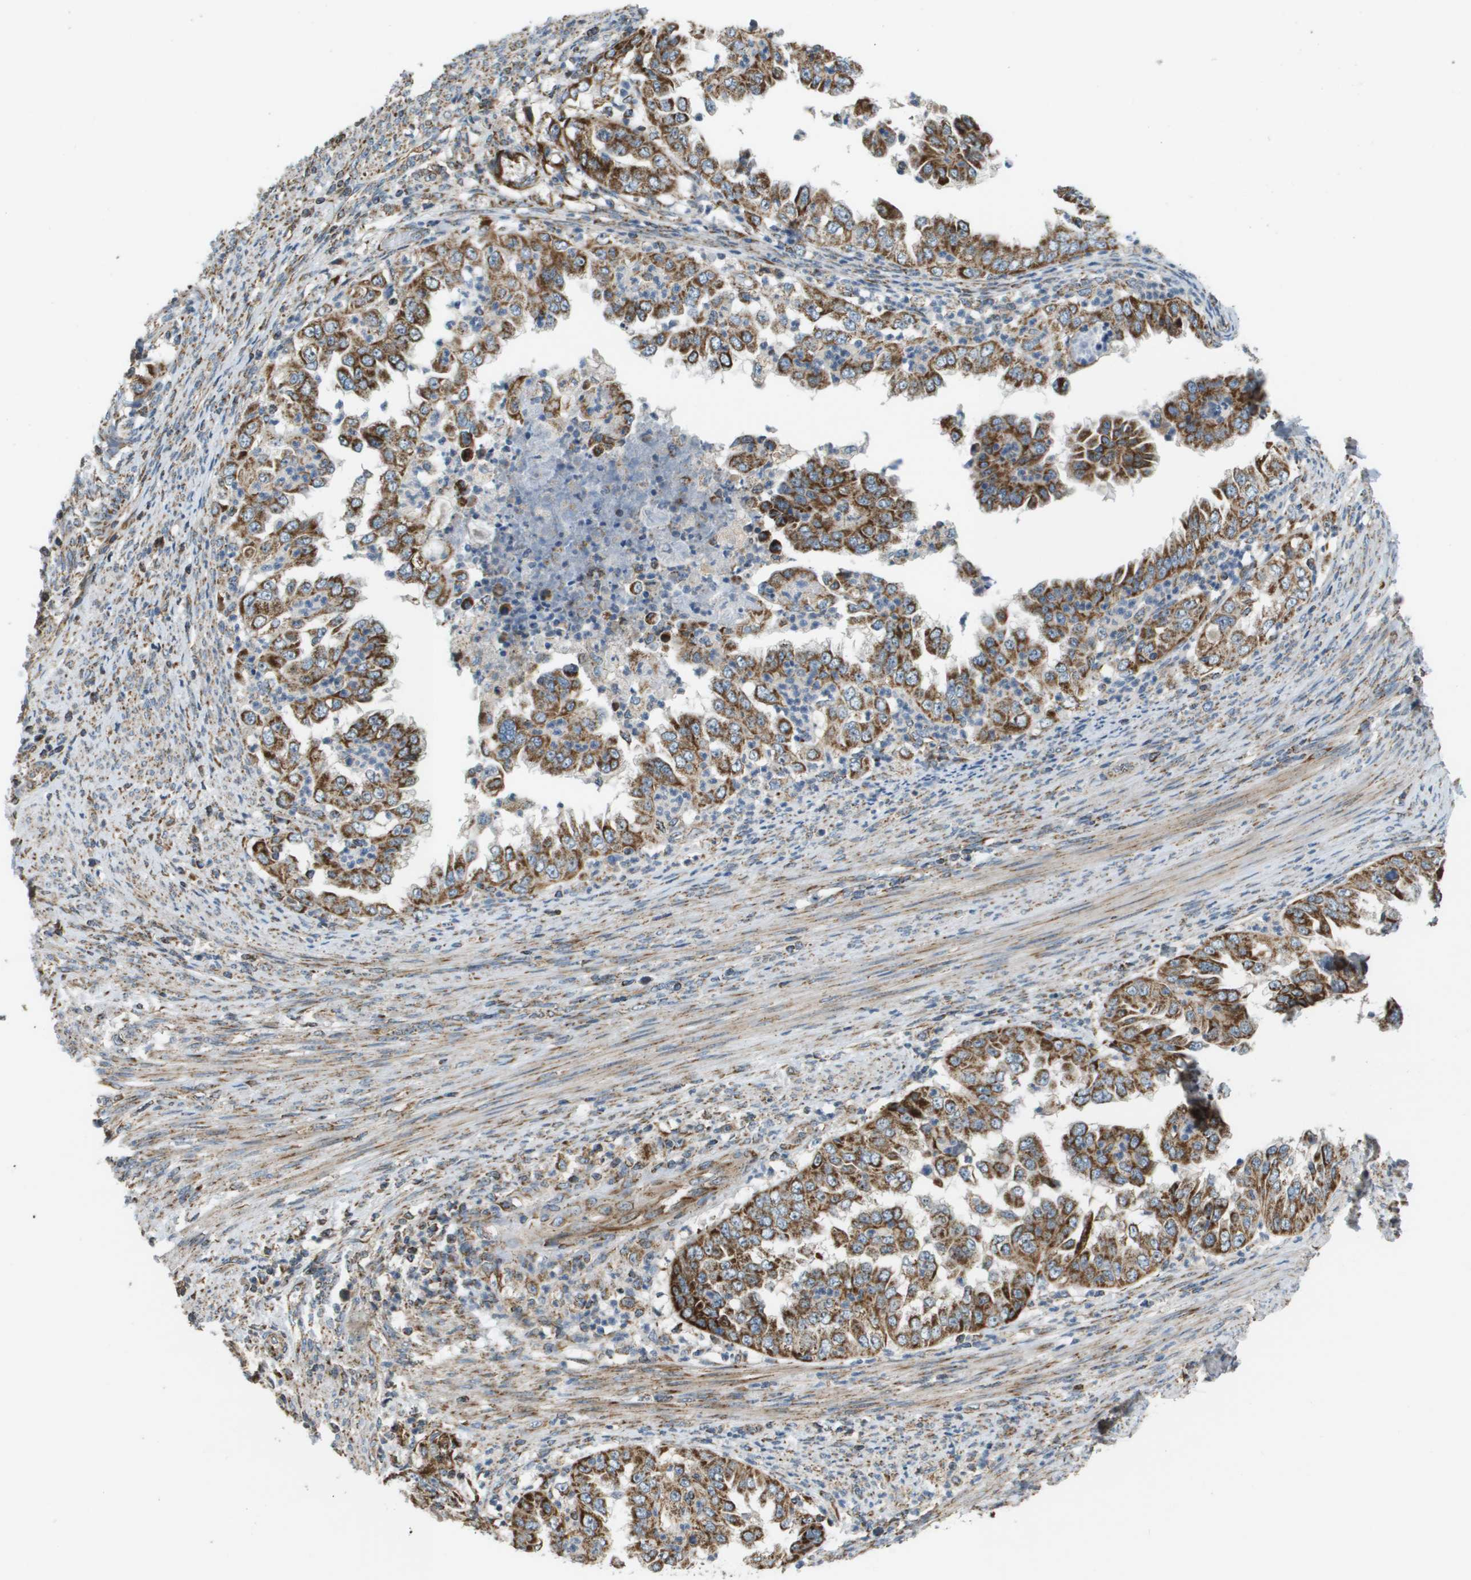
{"staining": {"intensity": "strong", "quantity": ">75%", "location": "cytoplasmic/membranous"}, "tissue": "endometrial cancer", "cell_type": "Tumor cells", "image_type": "cancer", "snomed": [{"axis": "morphology", "description": "Adenocarcinoma, NOS"}, {"axis": "topography", "description": "Endometrium"}], "caption": "This micrograph demonstrates endometrial adenocarcinoma stained with immunohistochemistry (IHC) to label a protein in brown. The cytoplasmic/membranous of tumor cells show strong positivity for the protein. Nuclei are counter-stained blue.", "gene": "NRK", "patient": {"sex": "female", "age": 85}}